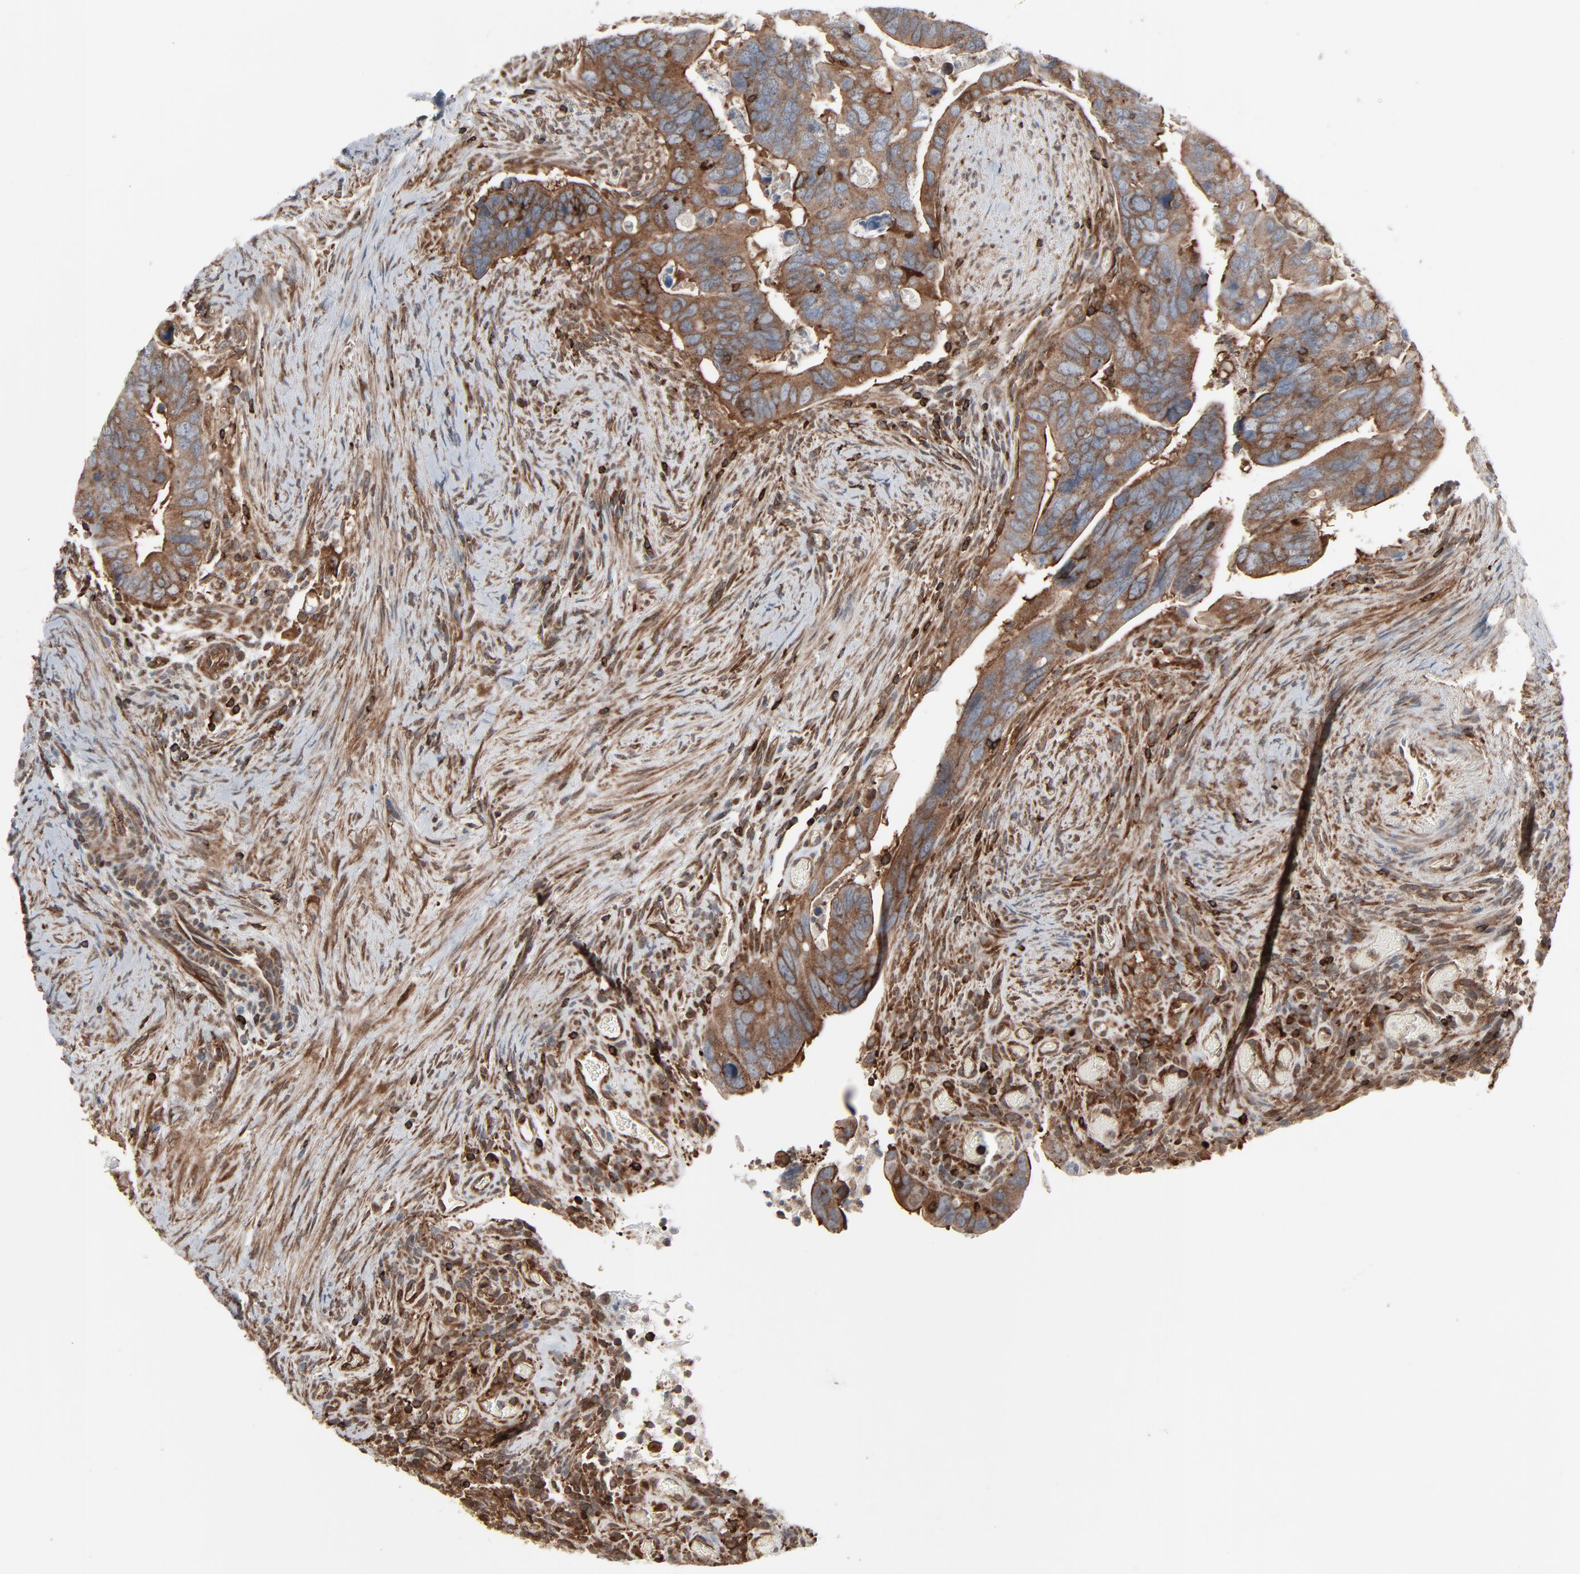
{"staining": {"intensity": "moderate", "quantity": ">75%", "location": "cytoplasmic/membranous"}, "tissue": "colorectal cancer", "cell_type": "Tumor cells", "image_type": "cancer", "snomed": [{"axis": "morphology", "description": "Adenocarcinoma, NOS"}, {"axis": "topography", "description": "Rectum"}], "caption": "An image of human colorectal cancer stained for a protein shows moderate cytoplasmic/membranous brown staining in tumor cells. (Stains: DAB in brown, nuclei in blue, Microscopy: brightfield microscopy at high magnification).", "gene": "OPTN", "patient": {"sex": "male", "age": 53}}